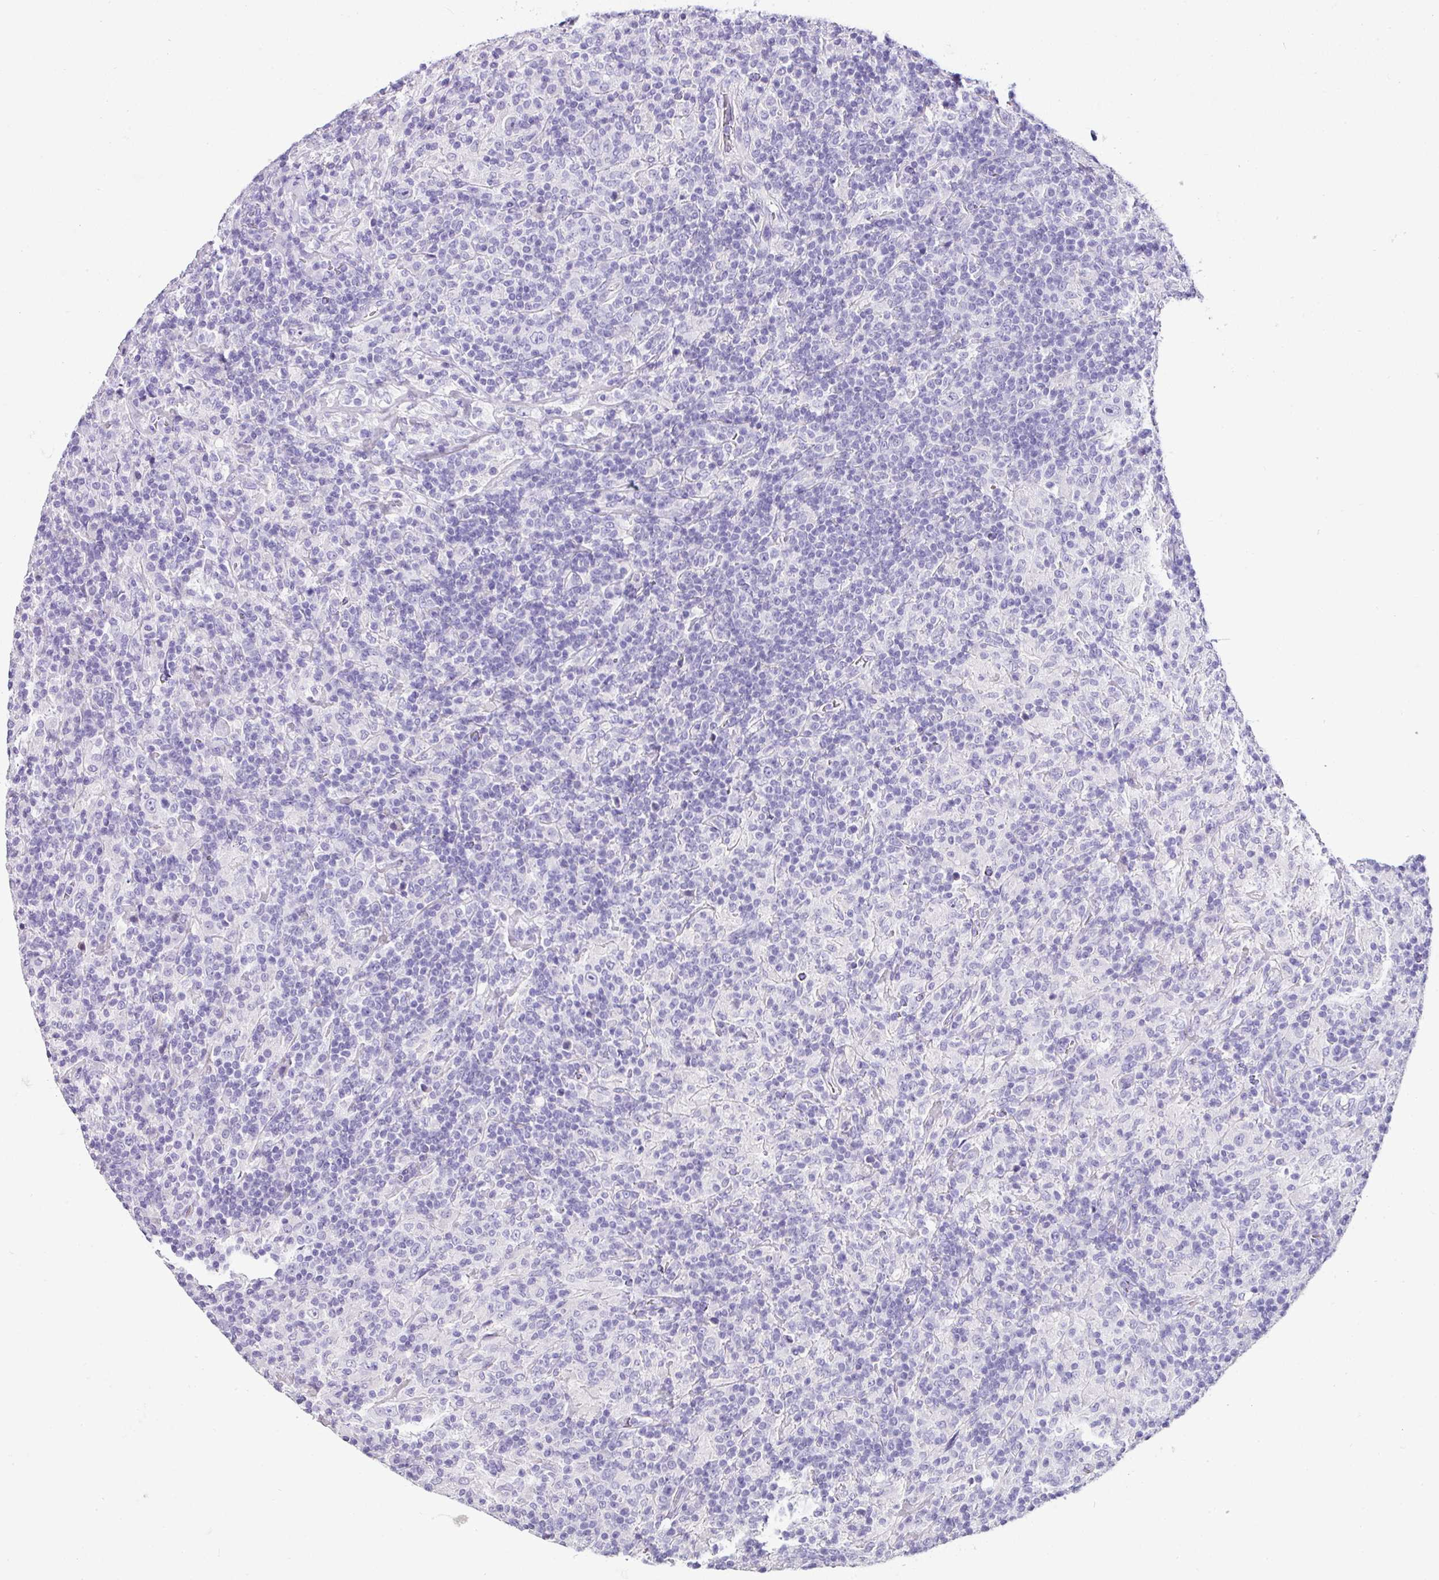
{"staining": {"intensity": "negative", "quantity": "none", "location": "none"}, "tissue": "lymphoma", "cell_type": "Tumor cells", "image_type": "cancer", "snomed": [{"axis": "morphology", "description": "Hodgkin's disease, NOS"}, {"axis": "topography", "description": "Lymph node"}], "caption": "Tumor cells are negative for brown protein staining in Hodgkin's disease.", "gene": "NAPSA", "patient": {"sex": "male", "age": 70}}